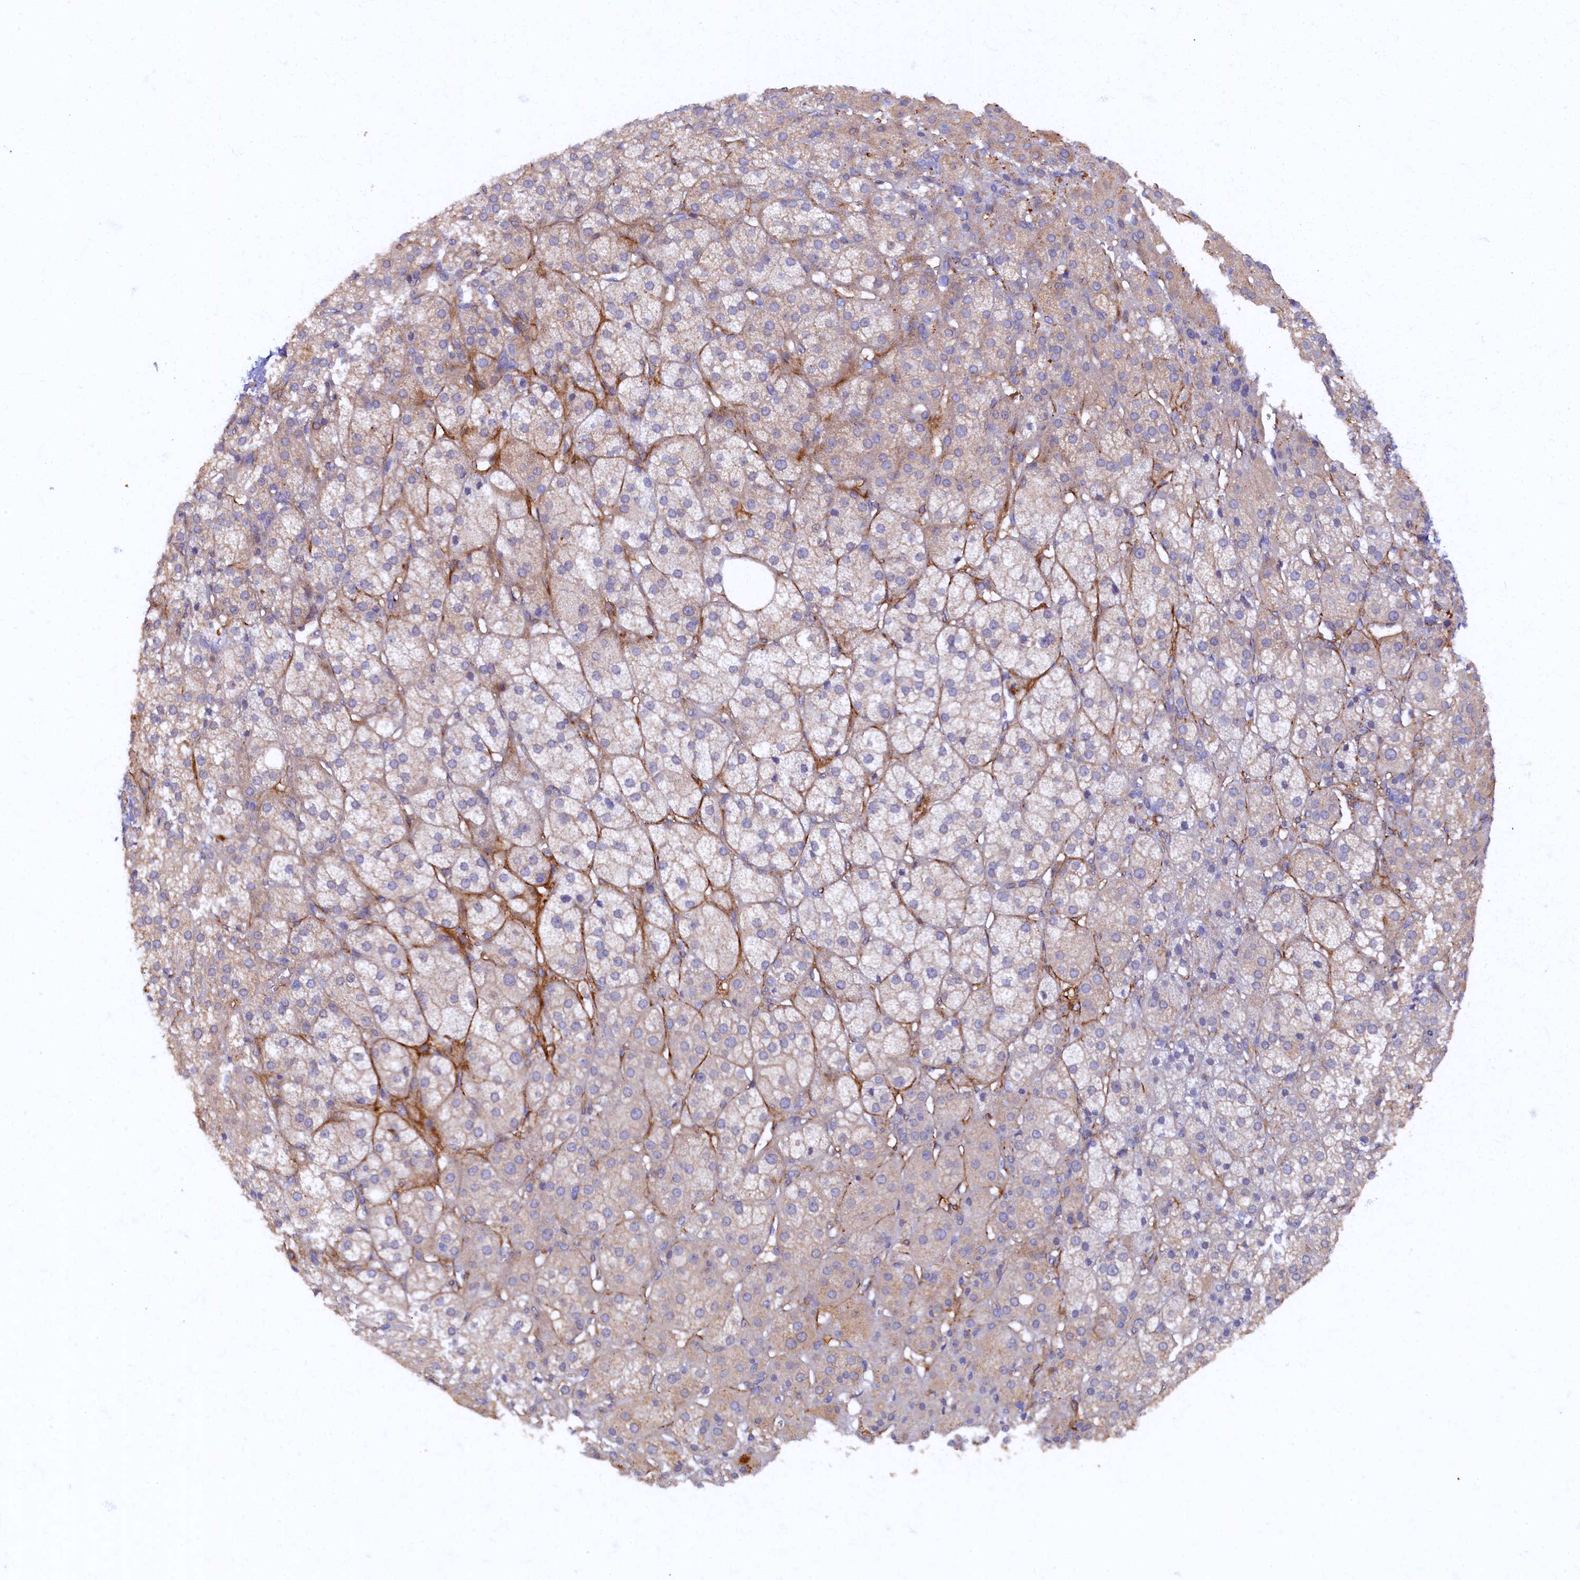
{"staining": {"intensity": "moderate", "quantity": "<25%", "location": "cytoplasmic/membranous"}, "tissue": "adrenal gland", "cell_type": "Glandular cells", "image_type": "normal", "snomed": [{"axis": "morphology", "description": "Normal tissue, NOS"}, {"axis": "topography", "description": "Adrenal gland"}], "caption": "Human adrenal gland stained for a protein (brown) displays moderate cytoplasmic/membranous positive expression in about <25% of glandular cells.", "gene": "ARL11", "patient": {"sex": "female", "age": 57}}